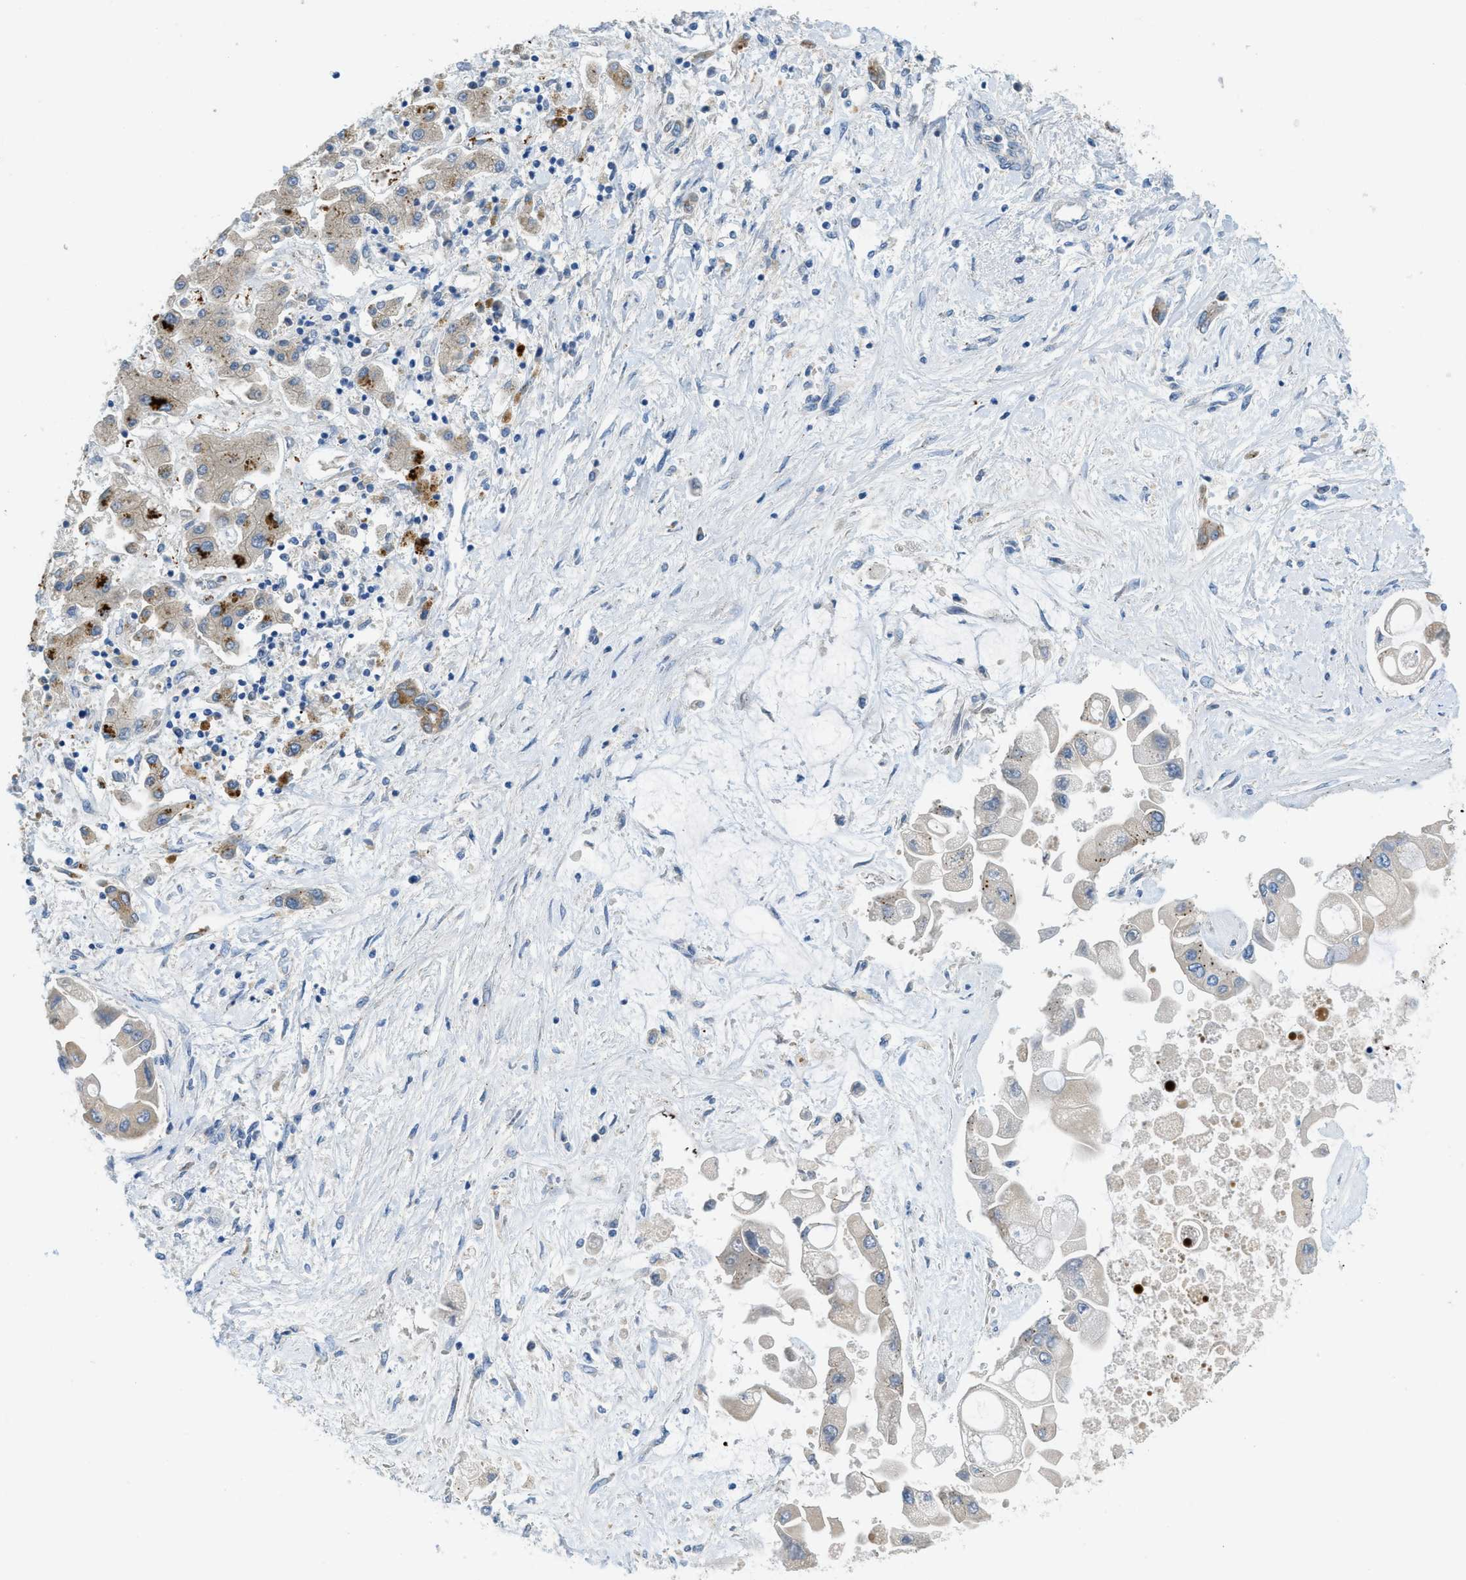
{"staining": {"intensity": "negative", "quantity": "none", "location": "none"}, "tissue": "liver cancer", "cell_type": "Tumor cells", "image_type": "cancer", "snomed": [{"axis": "morphology", "description": "Cholangiocarcinoma"}, {"axis": "topography", "description": "Liver"}], "caption": "Tumor cells show no significant staining in liver cholangiocarcinoma.", "gene": "RIPK2", "patient": {"sex": "male", "age": 50}}